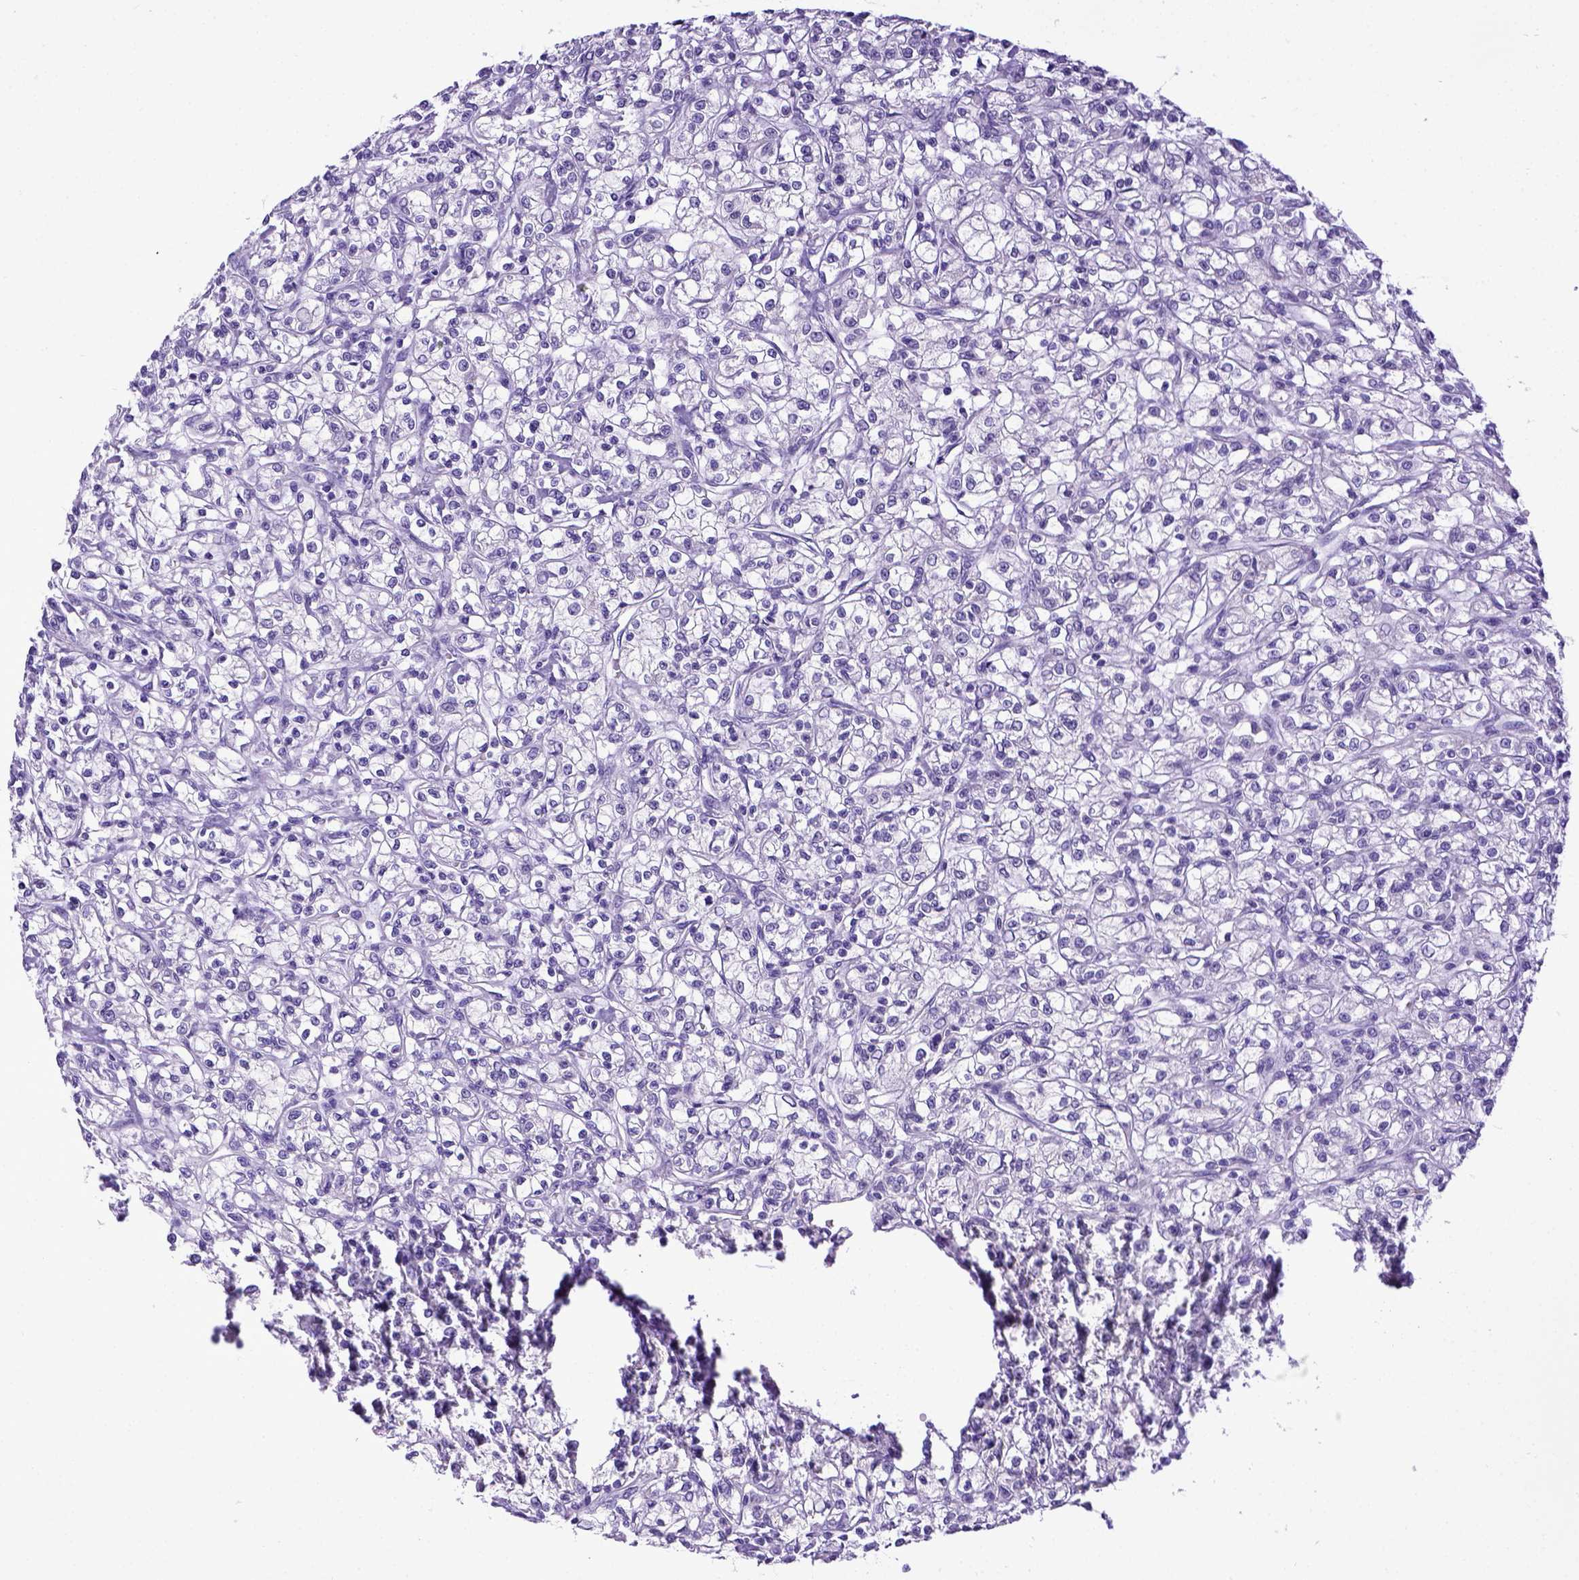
{"staining": {"intensity": "negative", "quantity": "none", "location": "none"}, "tissue": "renal cancer", "cell_type": "Tumor cells", "image_type": "cancer", "snomed": [{"axis": "morphology", "description": "Adenocarcinoma, NOS"}, {"axis": "topography", "description": "Kidney"}], "caption": "A histopathology image of human renal cancer (adenocarcinoma) is negative for staining in tumor cells.", "gene": "ESR1", "patient": {"sex": "female", "age": 59}}